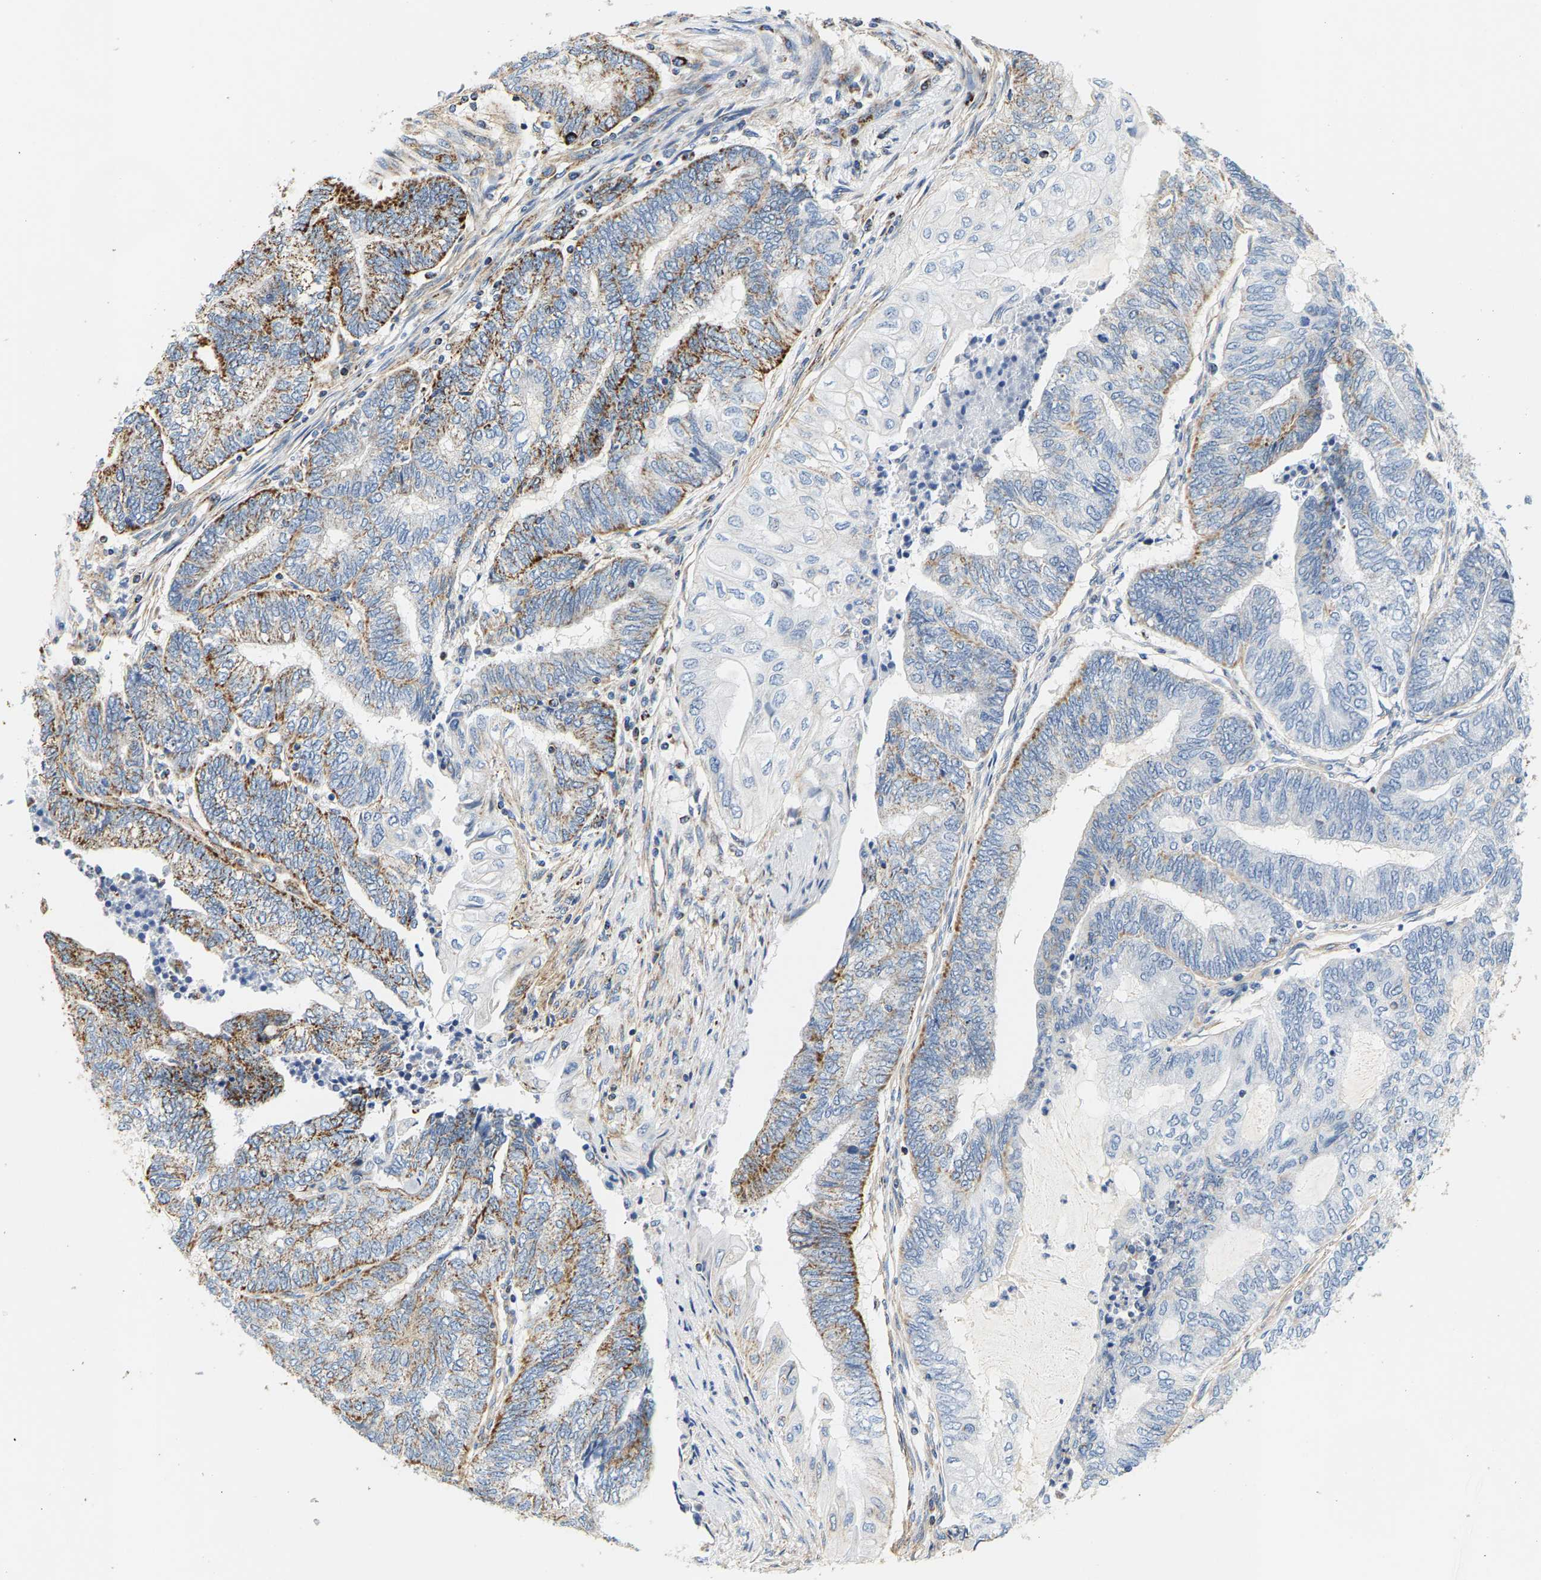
{"staining": {"intensity": "strong", "quantity": "25%-75%", "location": "cytoplasmic/membranous"}, "tissue": "endometrial cancer", "cell_type": "Tumor cells", "image_type": "cancer", "snomed": [{"axis": "morphology", "description": "Adenocarcinoma, NOS"}, {"axis": "topography", "description": "Uterus"}, {"axis": "topography", "description": "Endometrium"}], "caption": "Immunohistochemistry (IHC) of endometrial cancer displays high levels of strong cytoplasmic/membranous staining in about 25%-75% of tumor cells. The staining was performed using DAB (3,3'-diaminobenzidine) to visualize the protein expression in brown, while the nuclei were stained in blue with hematoxylin (Magnification: 20x).", "gene": "SHMT2", "patient": {"sex": "female", "age": 70}}